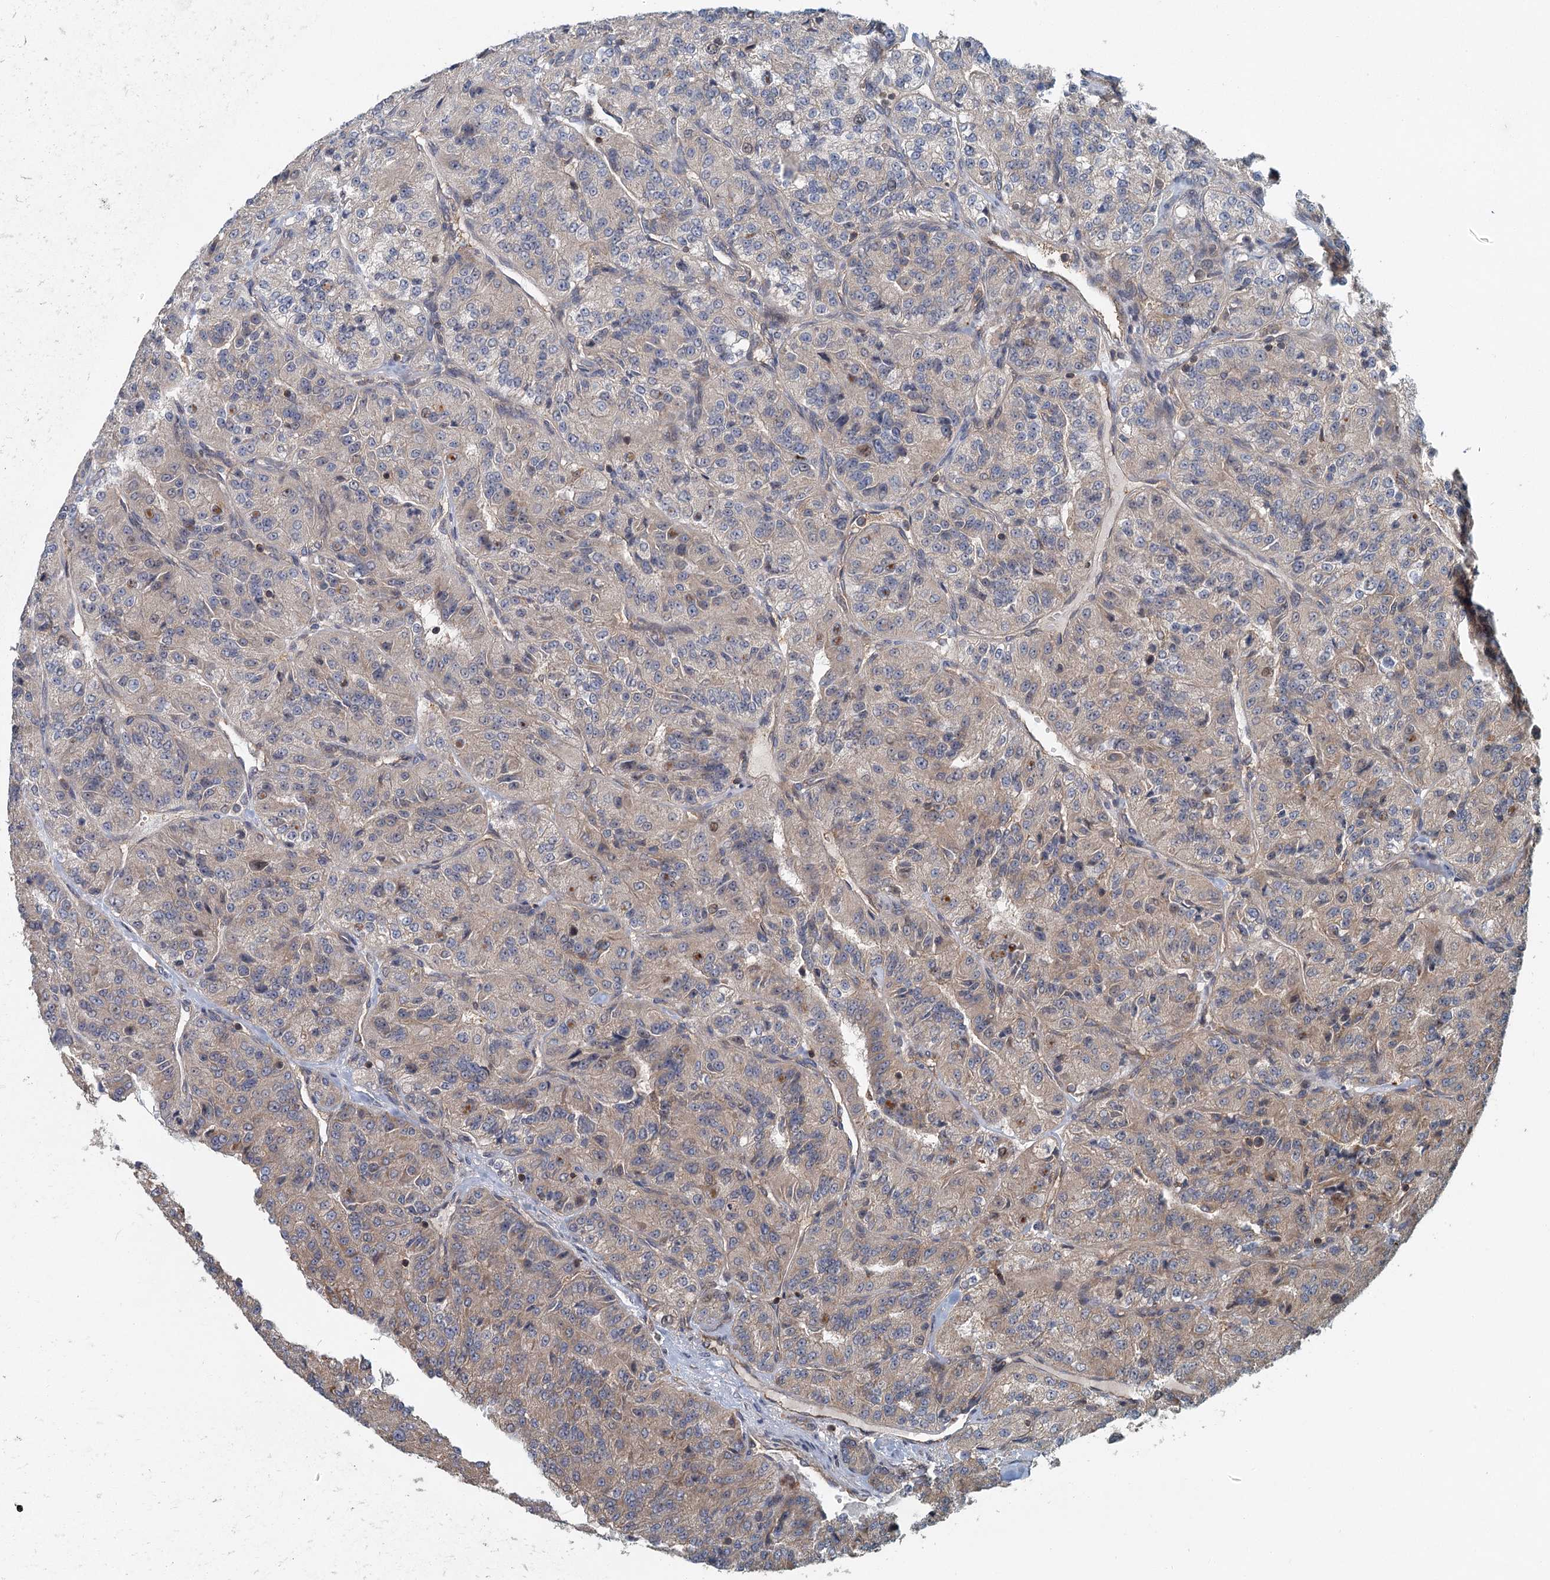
{"staining": {"intensity": "weak", "quantity": "<25%", "location": "cytoplasmic/membranous"}, "tissue": "renal cancer", "cell_type": "Tumor cells", "image_type": "cancer", "snomed": [{"axis": "morphology", "description": "Adenocarcinoma, NOS"}, {"axis": "topography", "description": "Kidney"}], "caption": "A micrograph of renal cancer (adenocarcinoma) stained for a protein demonstrates no brown staining in tumor cells.", "gene": "ZNF527", "patient": {"sex": "female", "age": 63}}